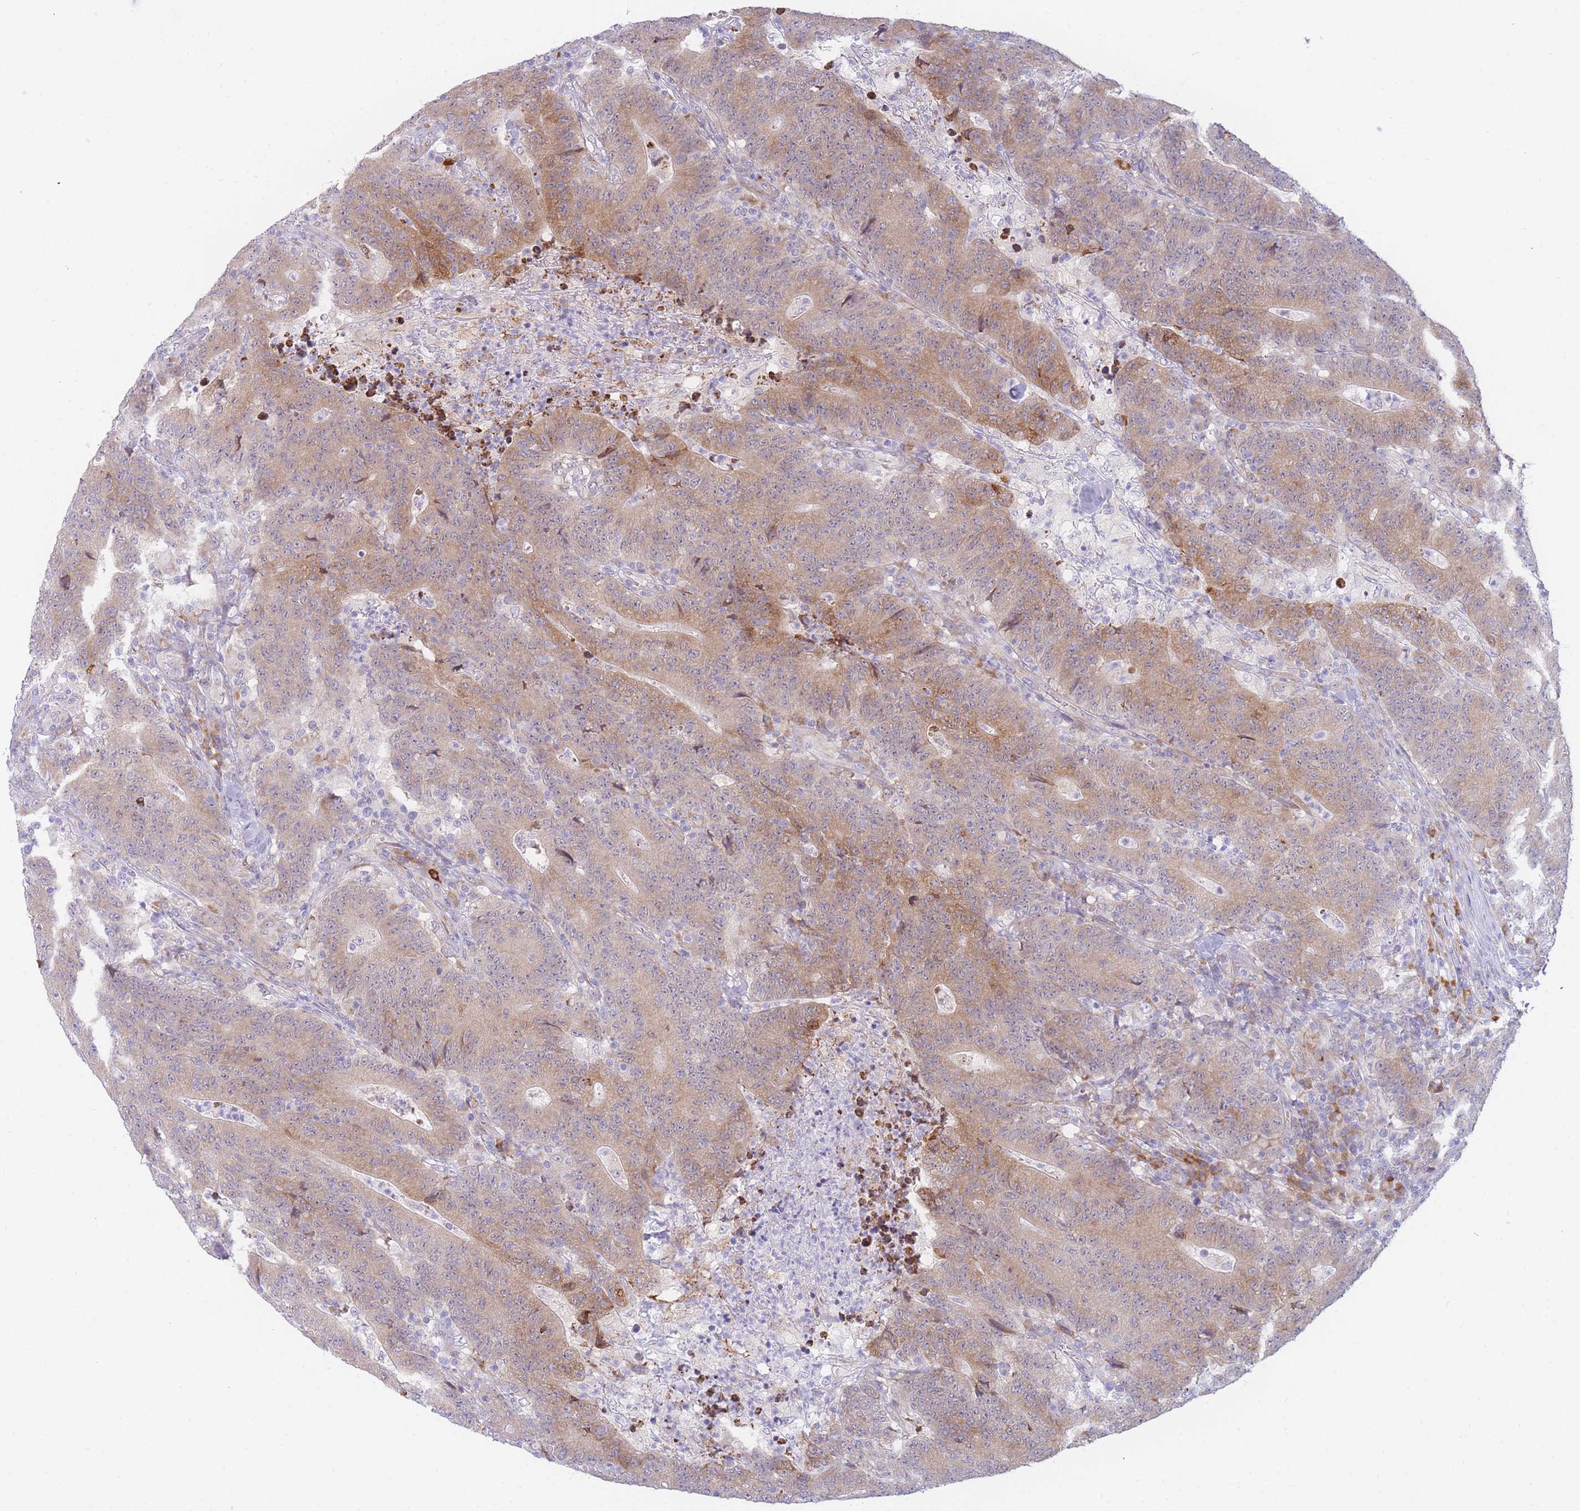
{"staining": {"intensity": "moderate", "quantity": ">75%", "location": "cytoplasmic/membranous"}, "tissue": "colorectal cancer", "cell_type": "Tumor cells", "image_type": "cancer", "snomed": [{"axis": "morphology", "description": "Adenocarcinoma, NOS"}, {"axis": "topography", "description": "Colon"}], "caption": "This image reveals IHC staining of human colorectal adenocarcinoma, with medium moderate cytoplasmic/membranous positivity in approximately >75% of tumor cells.", "gene": "ZNF510", "patient": {"sex": "female", "age": 75}}